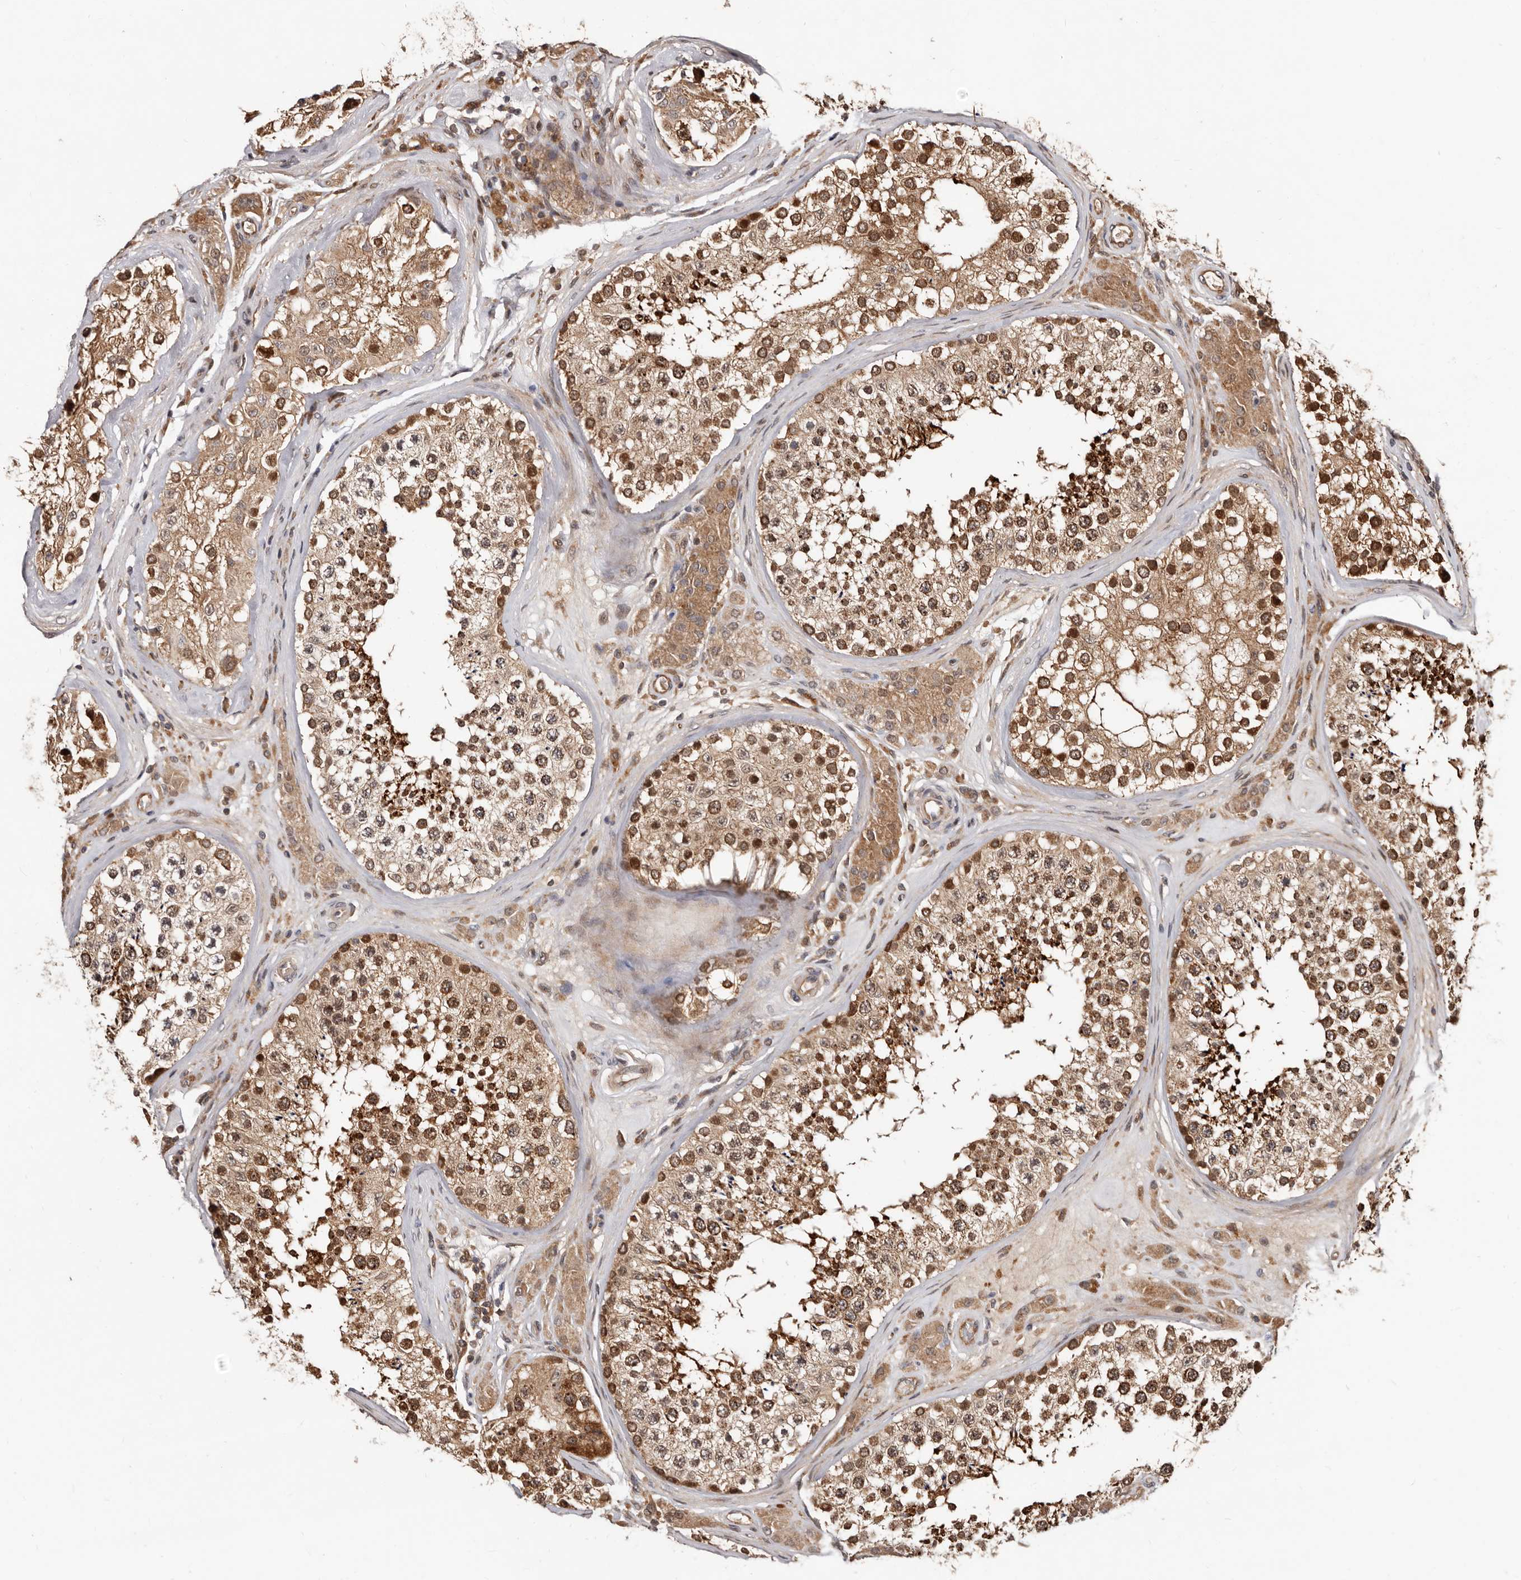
{"staining": {"intensity": "strong", "quantity": "25%-75%", "location": "cytoplasmic/membranous,nuclear"}, "tissue": "testis", "cell_type": "Cells in seminiferous ducts", "image_type": "normal", "snomed": [{"axis": "morphology", "description": "Normal tissue, NOS"}, {"axis": "topography", "description": "Testis"}], "caption": "Strong cytoplasmic/membranous,nuclear expression for a protein is identified in about 25%-75% of cells in seminiferous ducts of normal testis using immunohistochemistry (IHC).", "gene": "WEE2", "patient": {"sex": "male", "age": 46}}